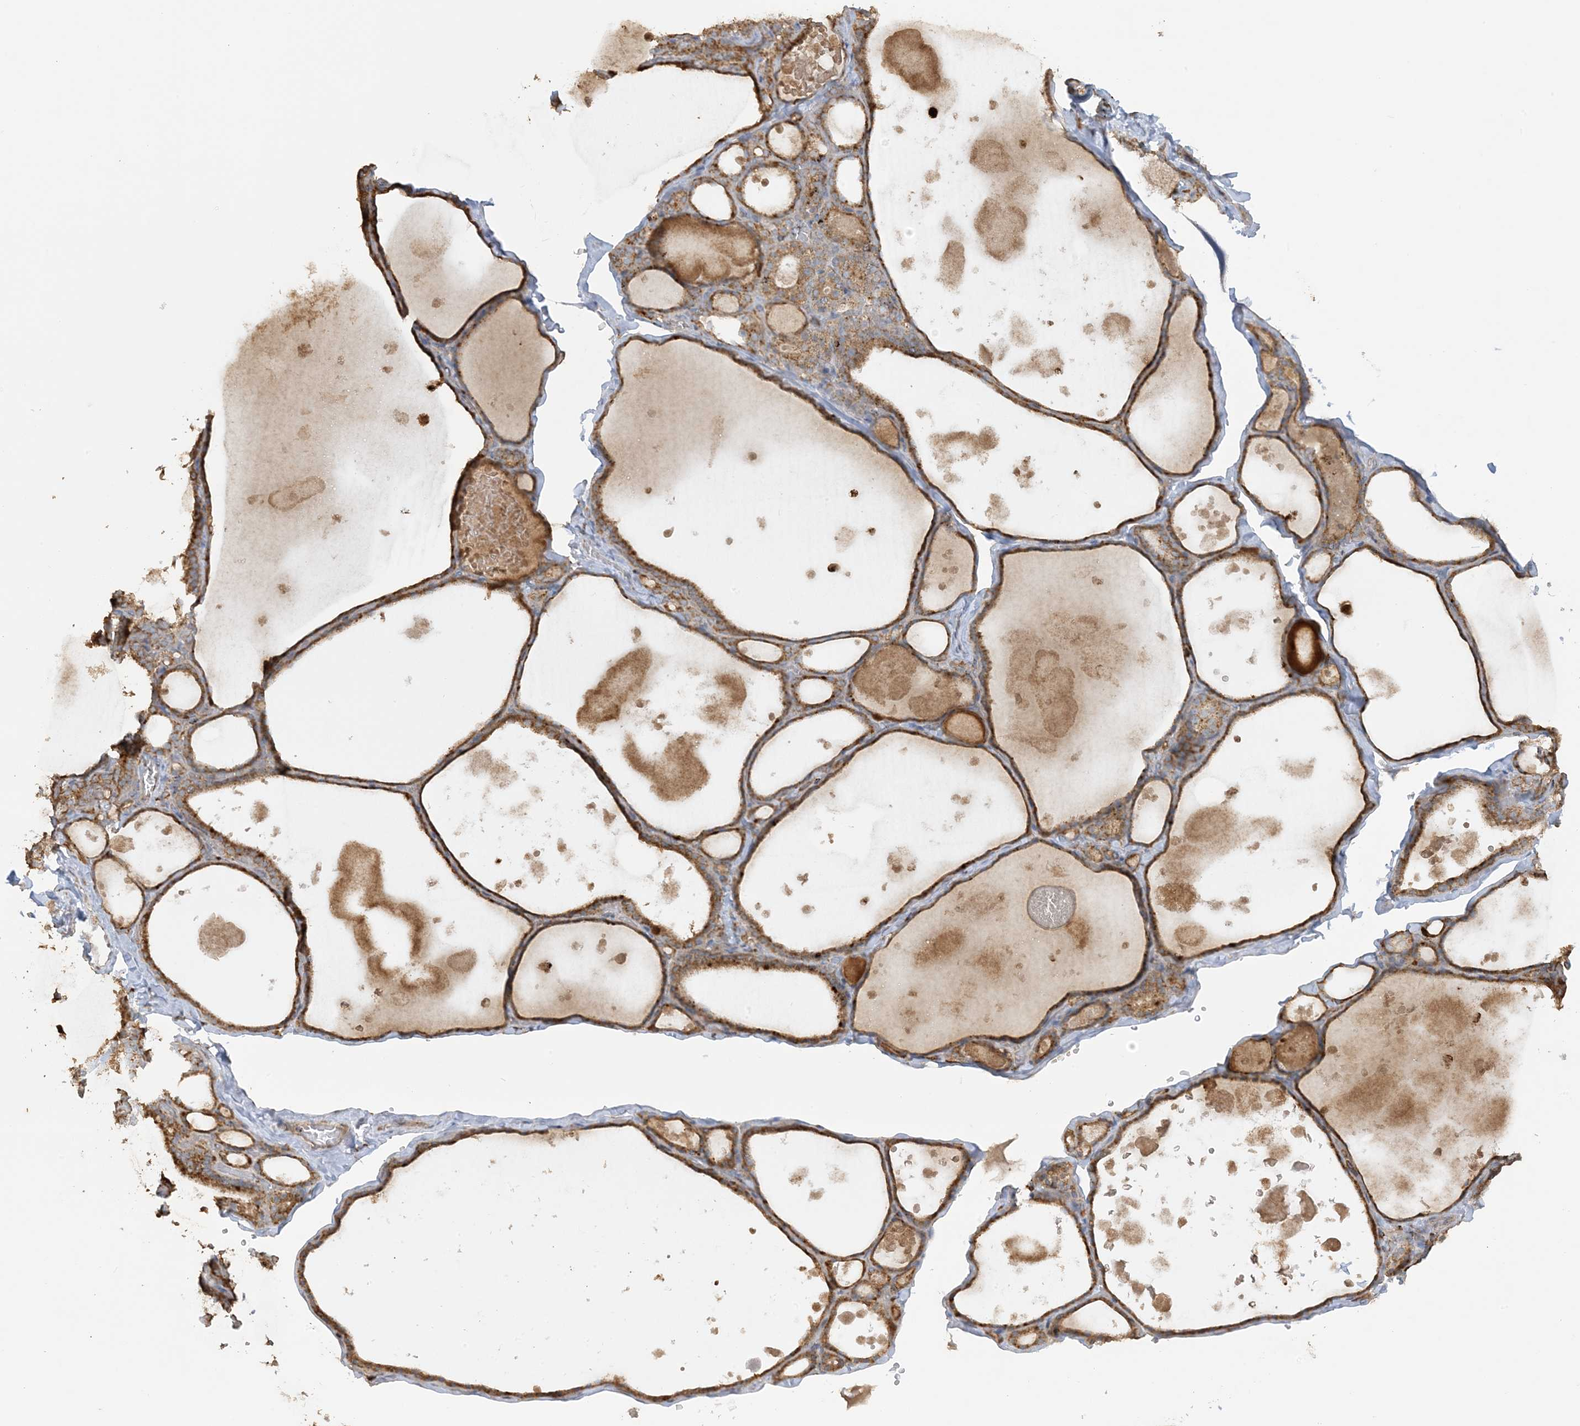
{"staining": {"intensity": "moderate", "quantity": ">75%", "location": "cytoplasmic/membranous"}, "tissue": "thyroid gland", "cell_type": "Glandular cells", "image_type": "normal", "snomed": [{"axis": "morphology", "description": "Normal tissue, NOS"}, {"axis": "topography", "description": "Thyroid gland"}], "caption": "An IHC photomicrograph of benign tissue is shown. Protein staining in brown shows moderate cytoplasmic/membranous positivity in thyroid gland within glandular cells. Immunohistochemistry (ihc) stains the protein of interest in brown and the nuclei are stained blue.", "gene": "AGA", "patient": {"sex": "male", "age": 56}}